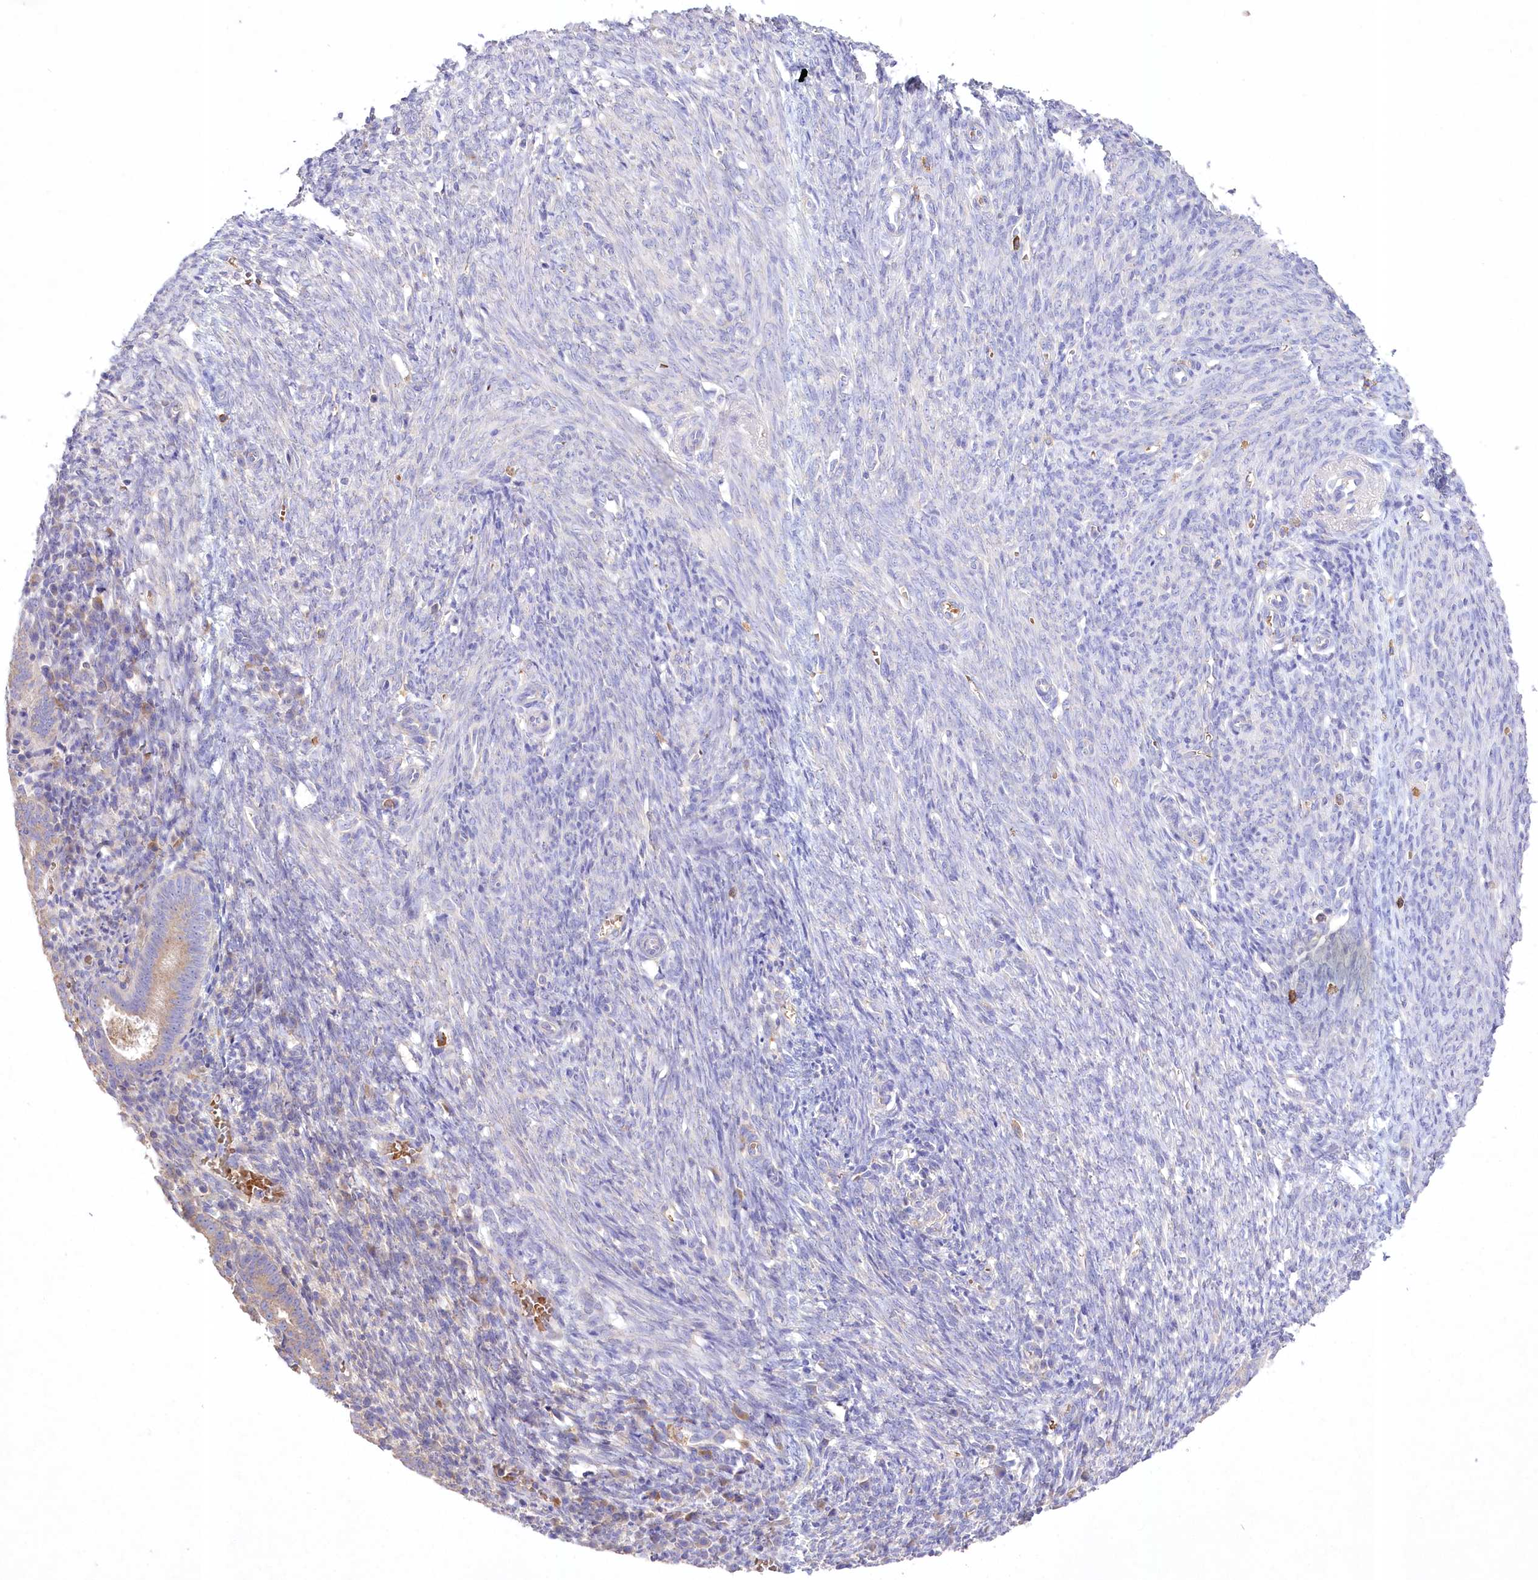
{"staining": {"intensity": "weak", "quantity": "25%-75%", "location": "cytoplasmic/membranous"}, "tissue": "endometrial cancer", "cell_type": "Tumor cells", "image_type": "cancer", "snomed": [{"axis": "morphology", "description": "Adenocarcinoma, NOS"}, {"axis": "topography", "description": "Uterus"}], "caption": "Tumor cells demonstrate low levels of weak cytoplasmic/membranous positivity in about 25%-75% of cells in human endometrial cancer (adenocarcinoma).", "gene": "PRSS53", "patient": {"sex": "female", "age": 77}}